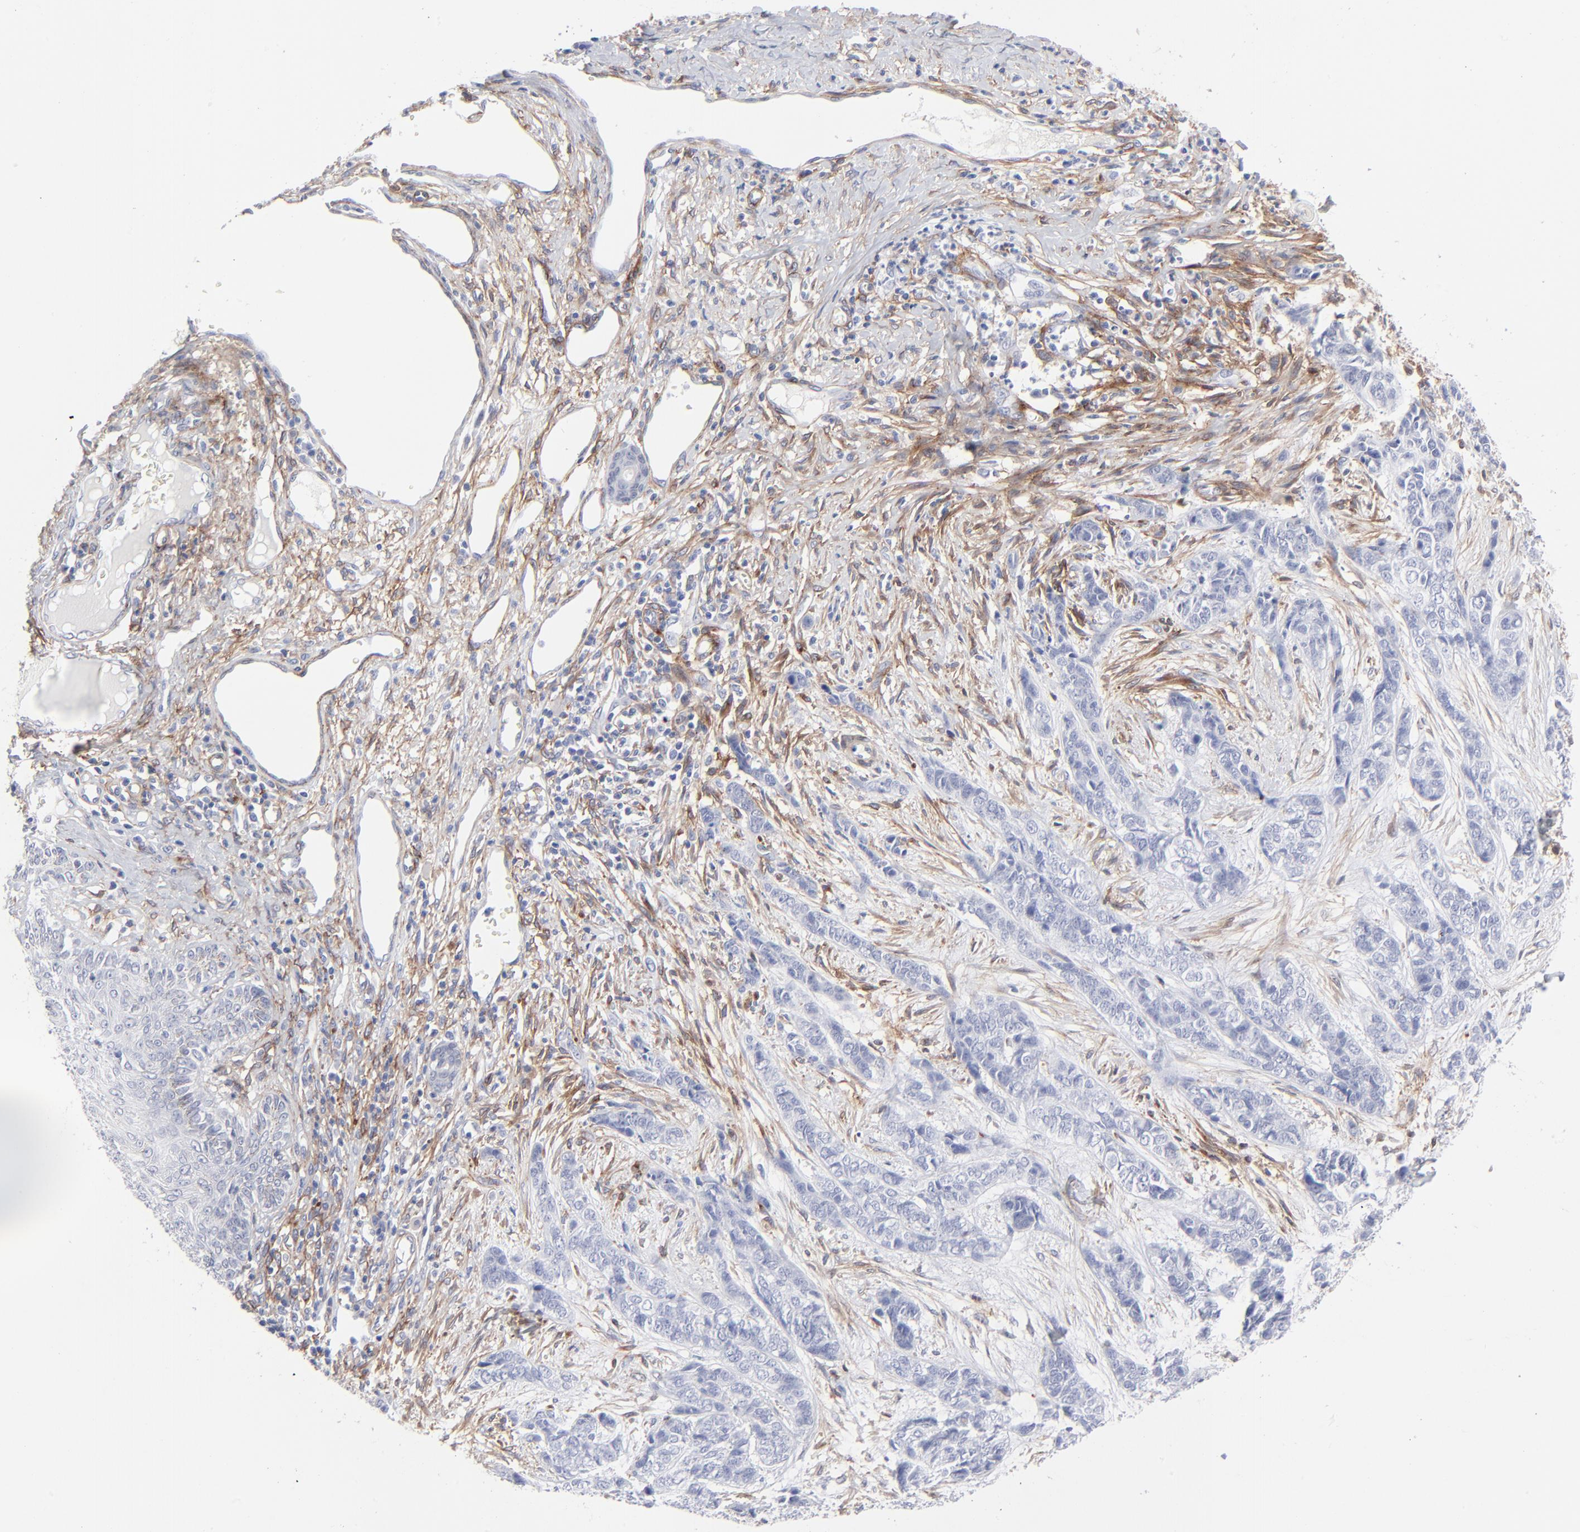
{"staining": {"intensity": "negative", "quantity": "none", "location": "none"}, "tissue": "skin cancer", "cell_type": "Tumor cells", "image_type": "cancer", "snomed": [{"axis": "morphology", "description": "Basal cell carcinoma"}, {"axis": "topography", "description": "Skin"}], "caption": "An IHC image of skin cancer (basal cell carcinoma) is shown. There is no staining in tumor cells of skin cancer (basal cell carcinoma).", "gene": "PDGFRB", "patient": {"sex": "female", "age": 64}}